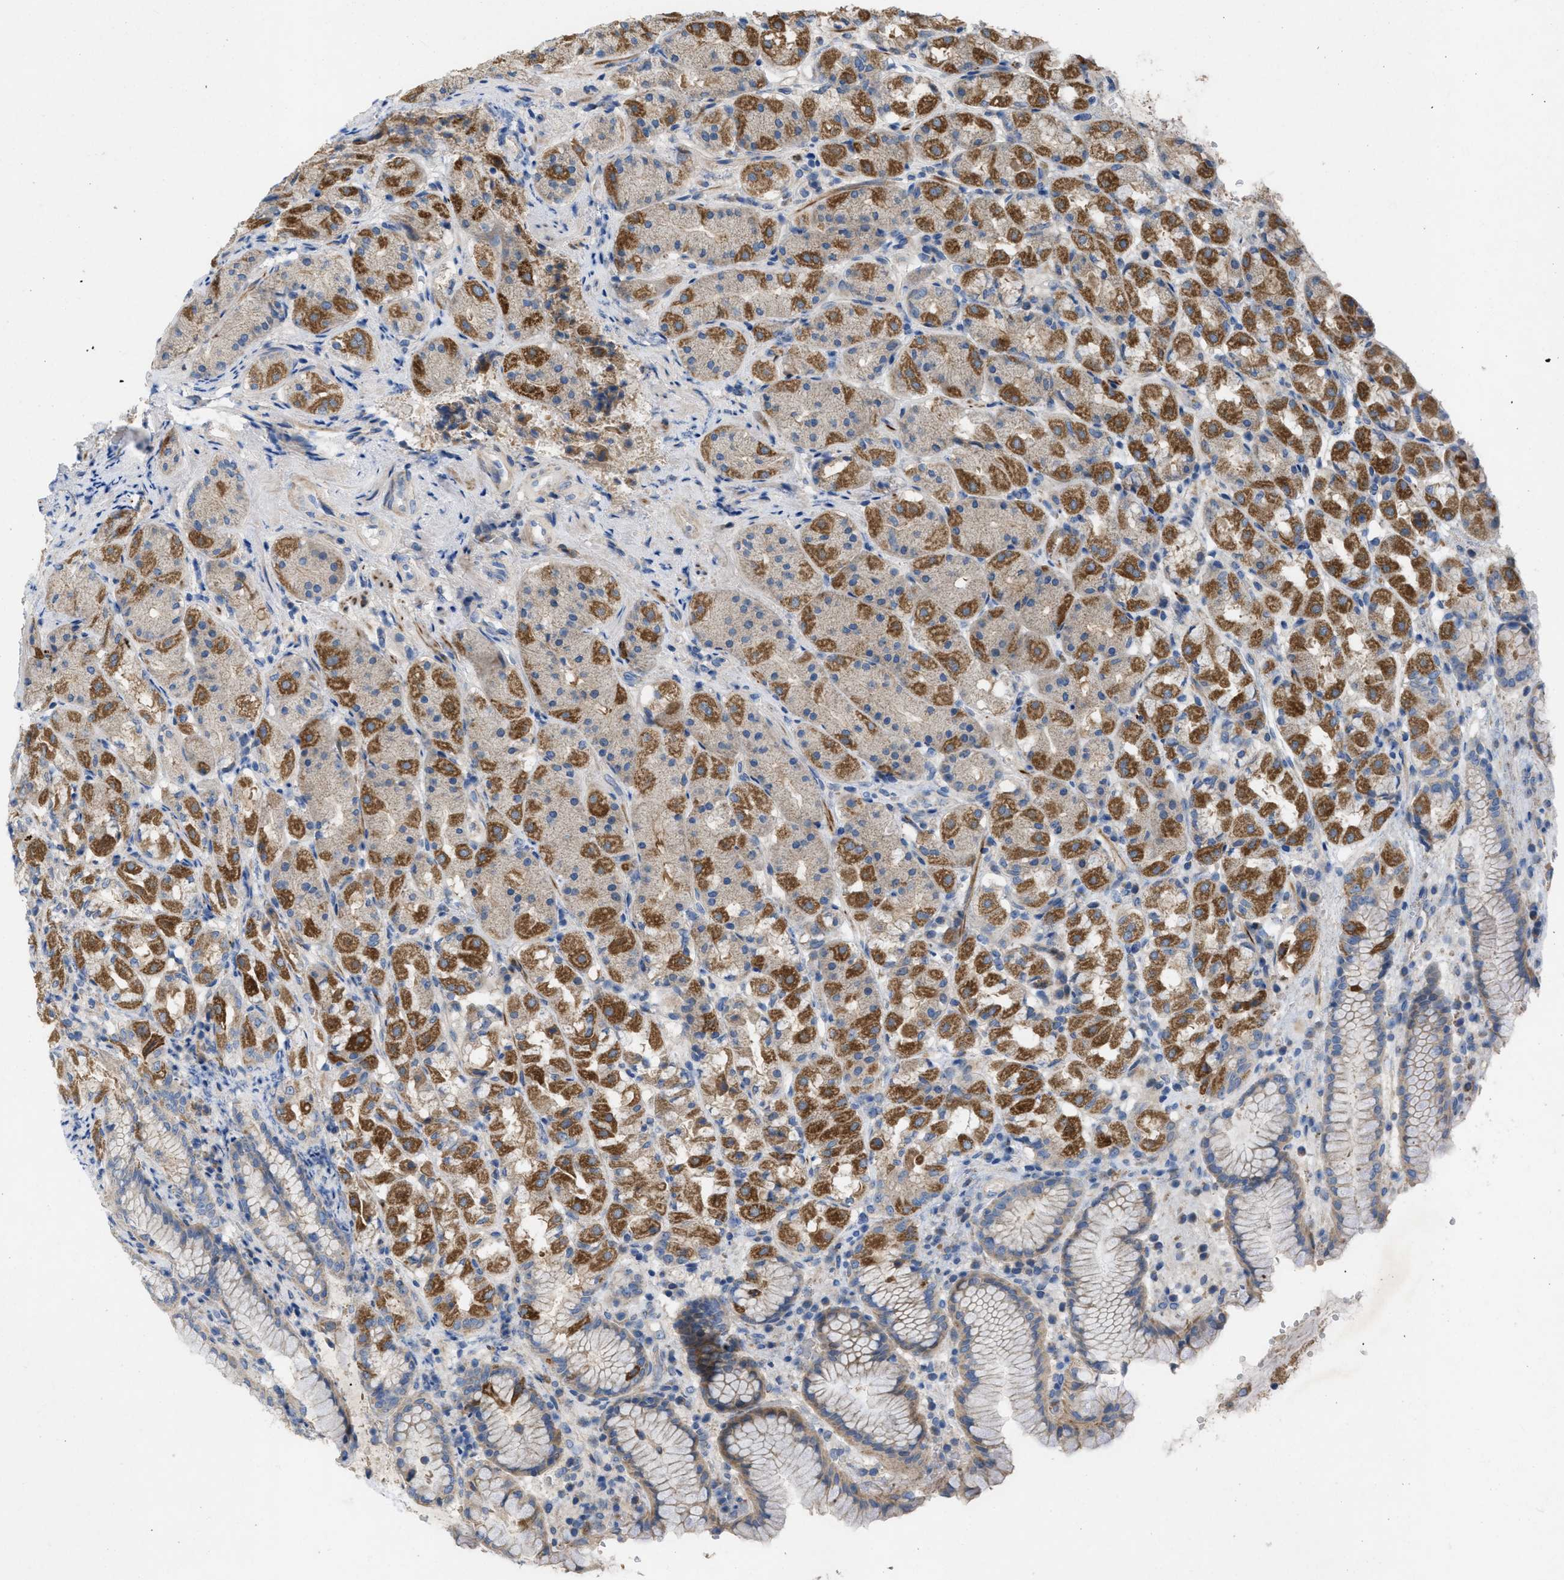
{"staining": {"intensity": "moderate", "quantity": ">75%", "location": "cytoplasmic/membranous"}, "tissue": "stomach", "cell_type": "Glandular cells", "image_type": "normal", "snomed": [{"axis": "morphology", "description": "Normal tissue, NOS"}, {"axis": "topography", "description": "Stomach"}, {"axis": "topography", "description": "Stomach, lower"}], "caption": "Brown immunohistochemical staining in benign stomach shows moderate cytoplasmic/membranous positivity in about >75% of glandular cells. The protein of interest is shown in brown color, while the nuclei are stained blue.", "gene": "PLPPR5", "patient": {"sex": "female", "age": 56}}